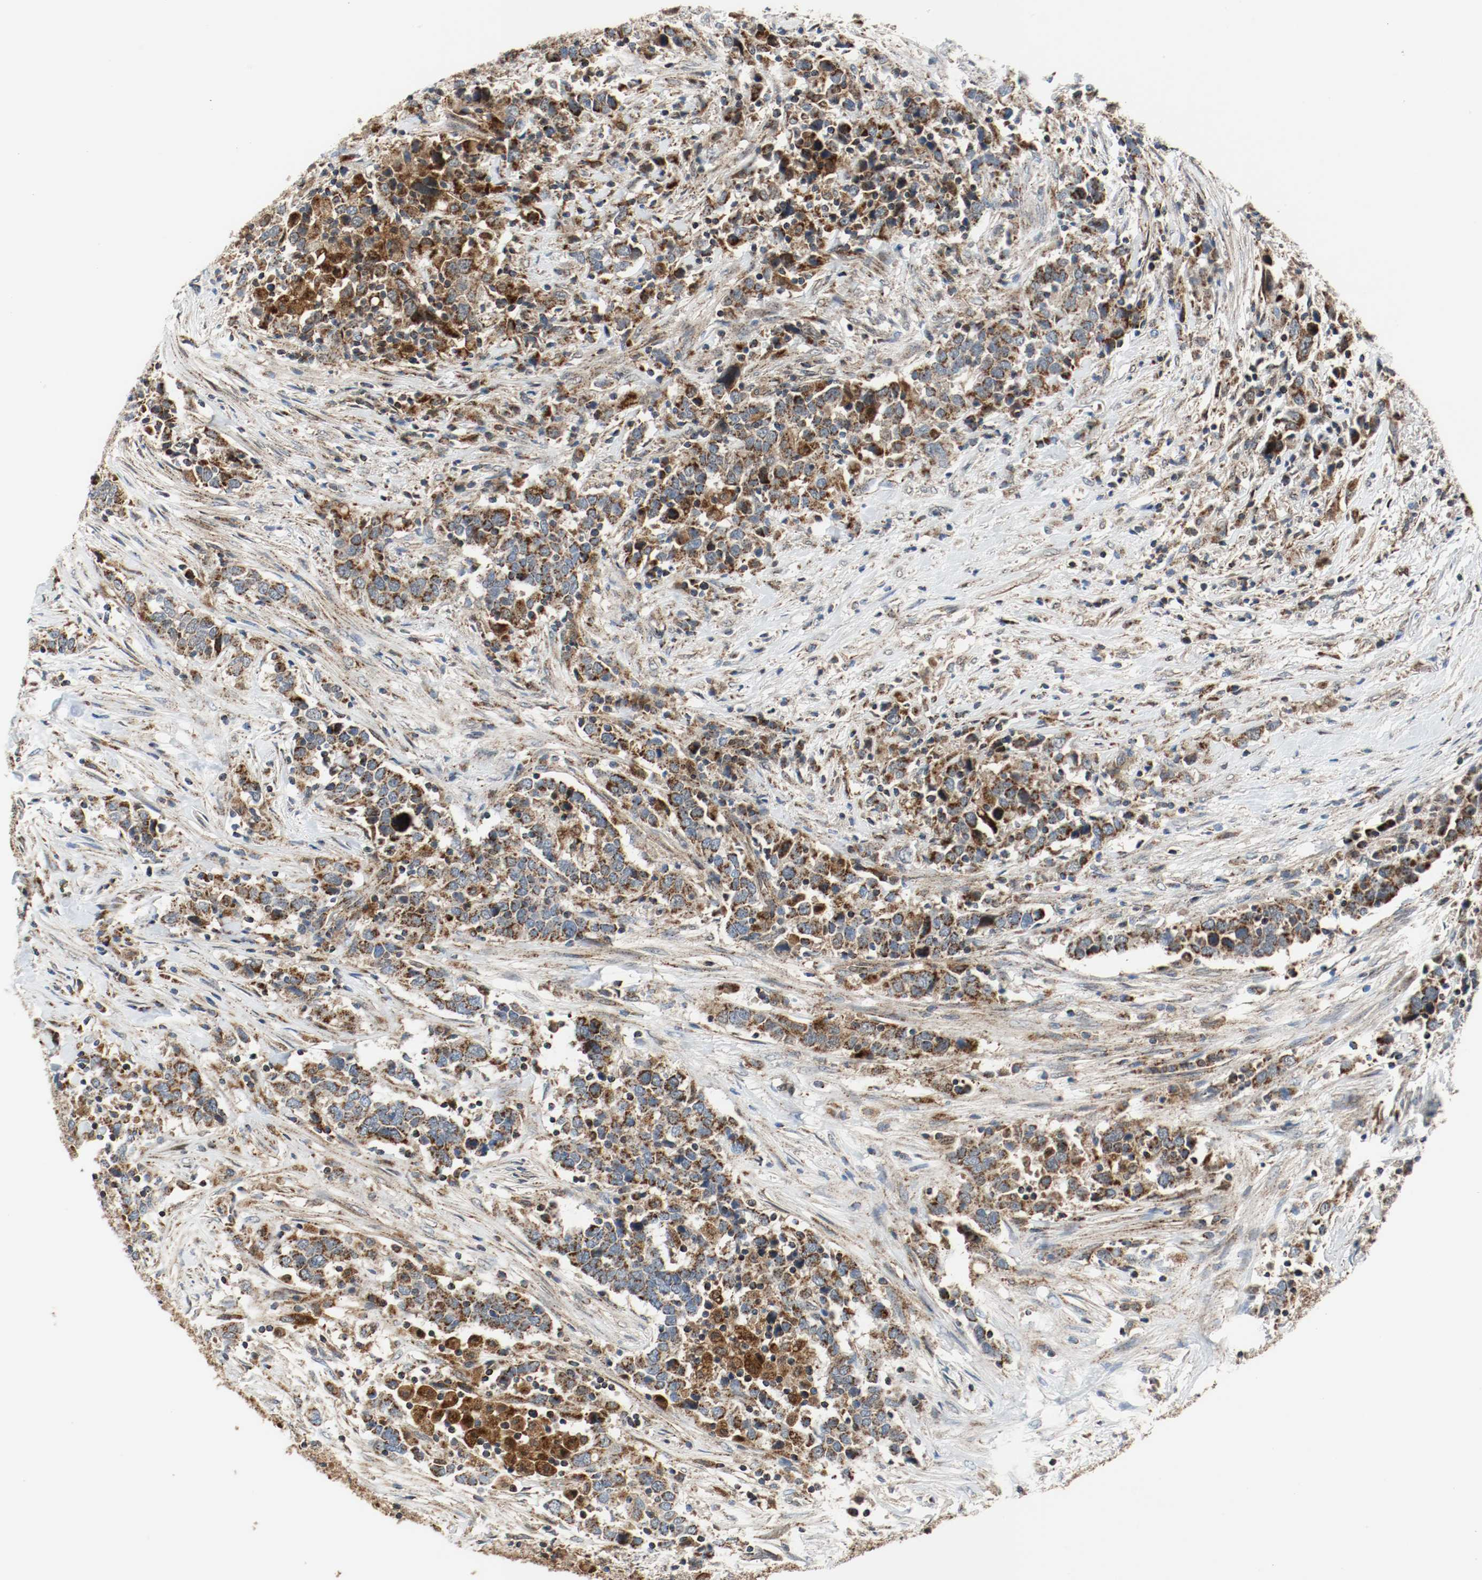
{"staining": {"intensity": "strong", "quantity": ">75%", "location": "cytoplasmic/membranous"}, "tissue": "urothelial cancer", "cell_type": "Tumor cells", "image_type": "cancer", "snomed": [{"axis": "morphology", "description": "Urothelial carcinoma, High grade"}, {"axis": "topography", "description": "Urinary bladder"}], "caption": "Protein expression by immunohistochemistry displays strong cytoplasmic/membranous expression in approximately >75% of tumor cells in urothelial cancer.", "gene": "TXNRD1", "patient": {"sex": "male", "age": 61}}